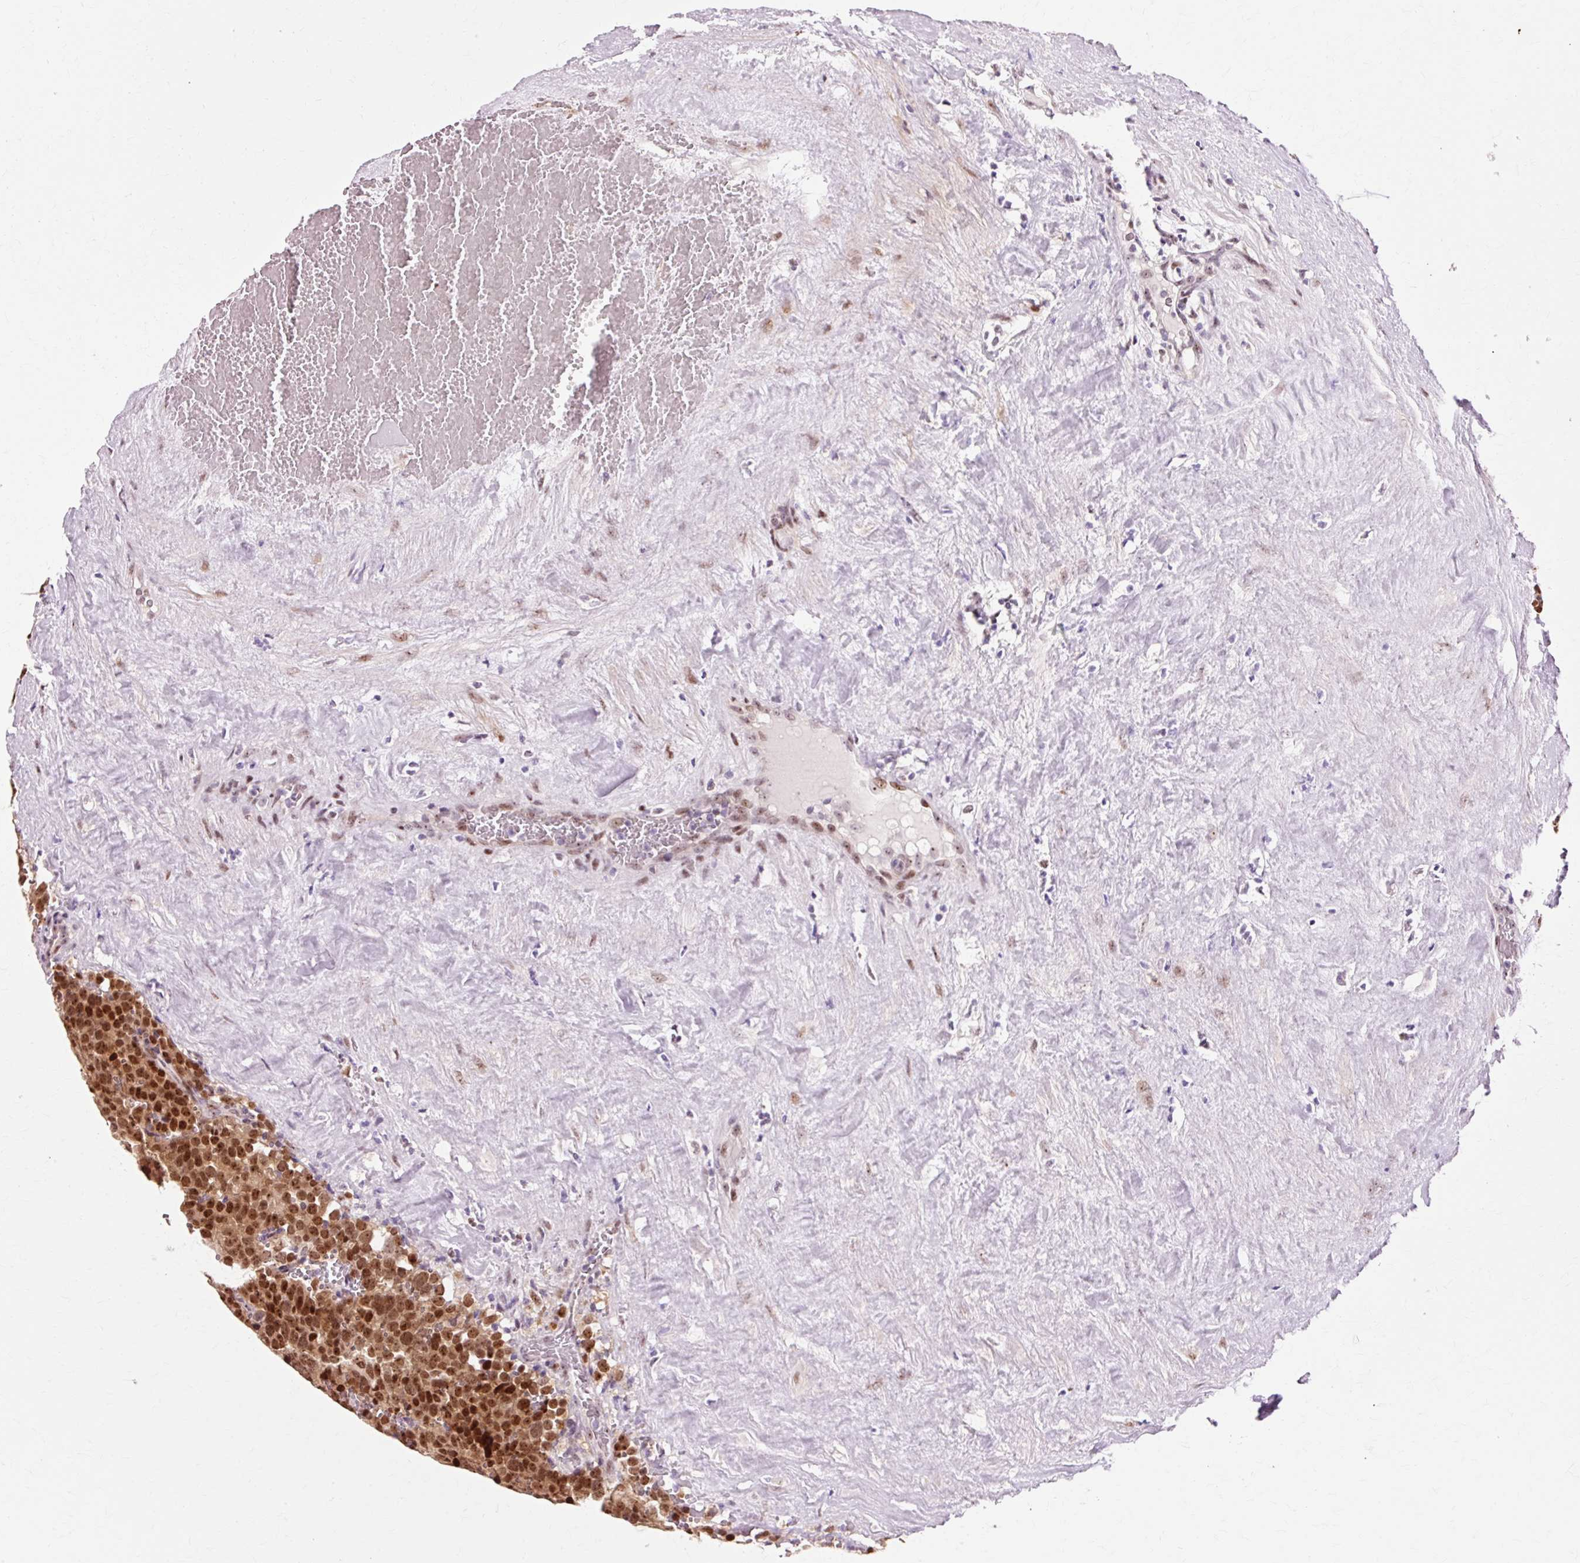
{"staining": {"intensity": "strong", "quantity": ">75%", "location": "nuclear"}, "tissue": "testis cancer", "cell_type": "Tumor cells", "image_type": "cancer", "snomed": [{"axis": "morphology", "description": "Seminoma, NOS"}, {"axis": "topography", "description": "Testis"}], "caption": "Protein analysis of testis cancer (seminoma) tissue displays strong nuclear staining in approximately >75% of tumor cells.", "gene": "MACROD2", "patient": {"sex": "male", "age": 71}}